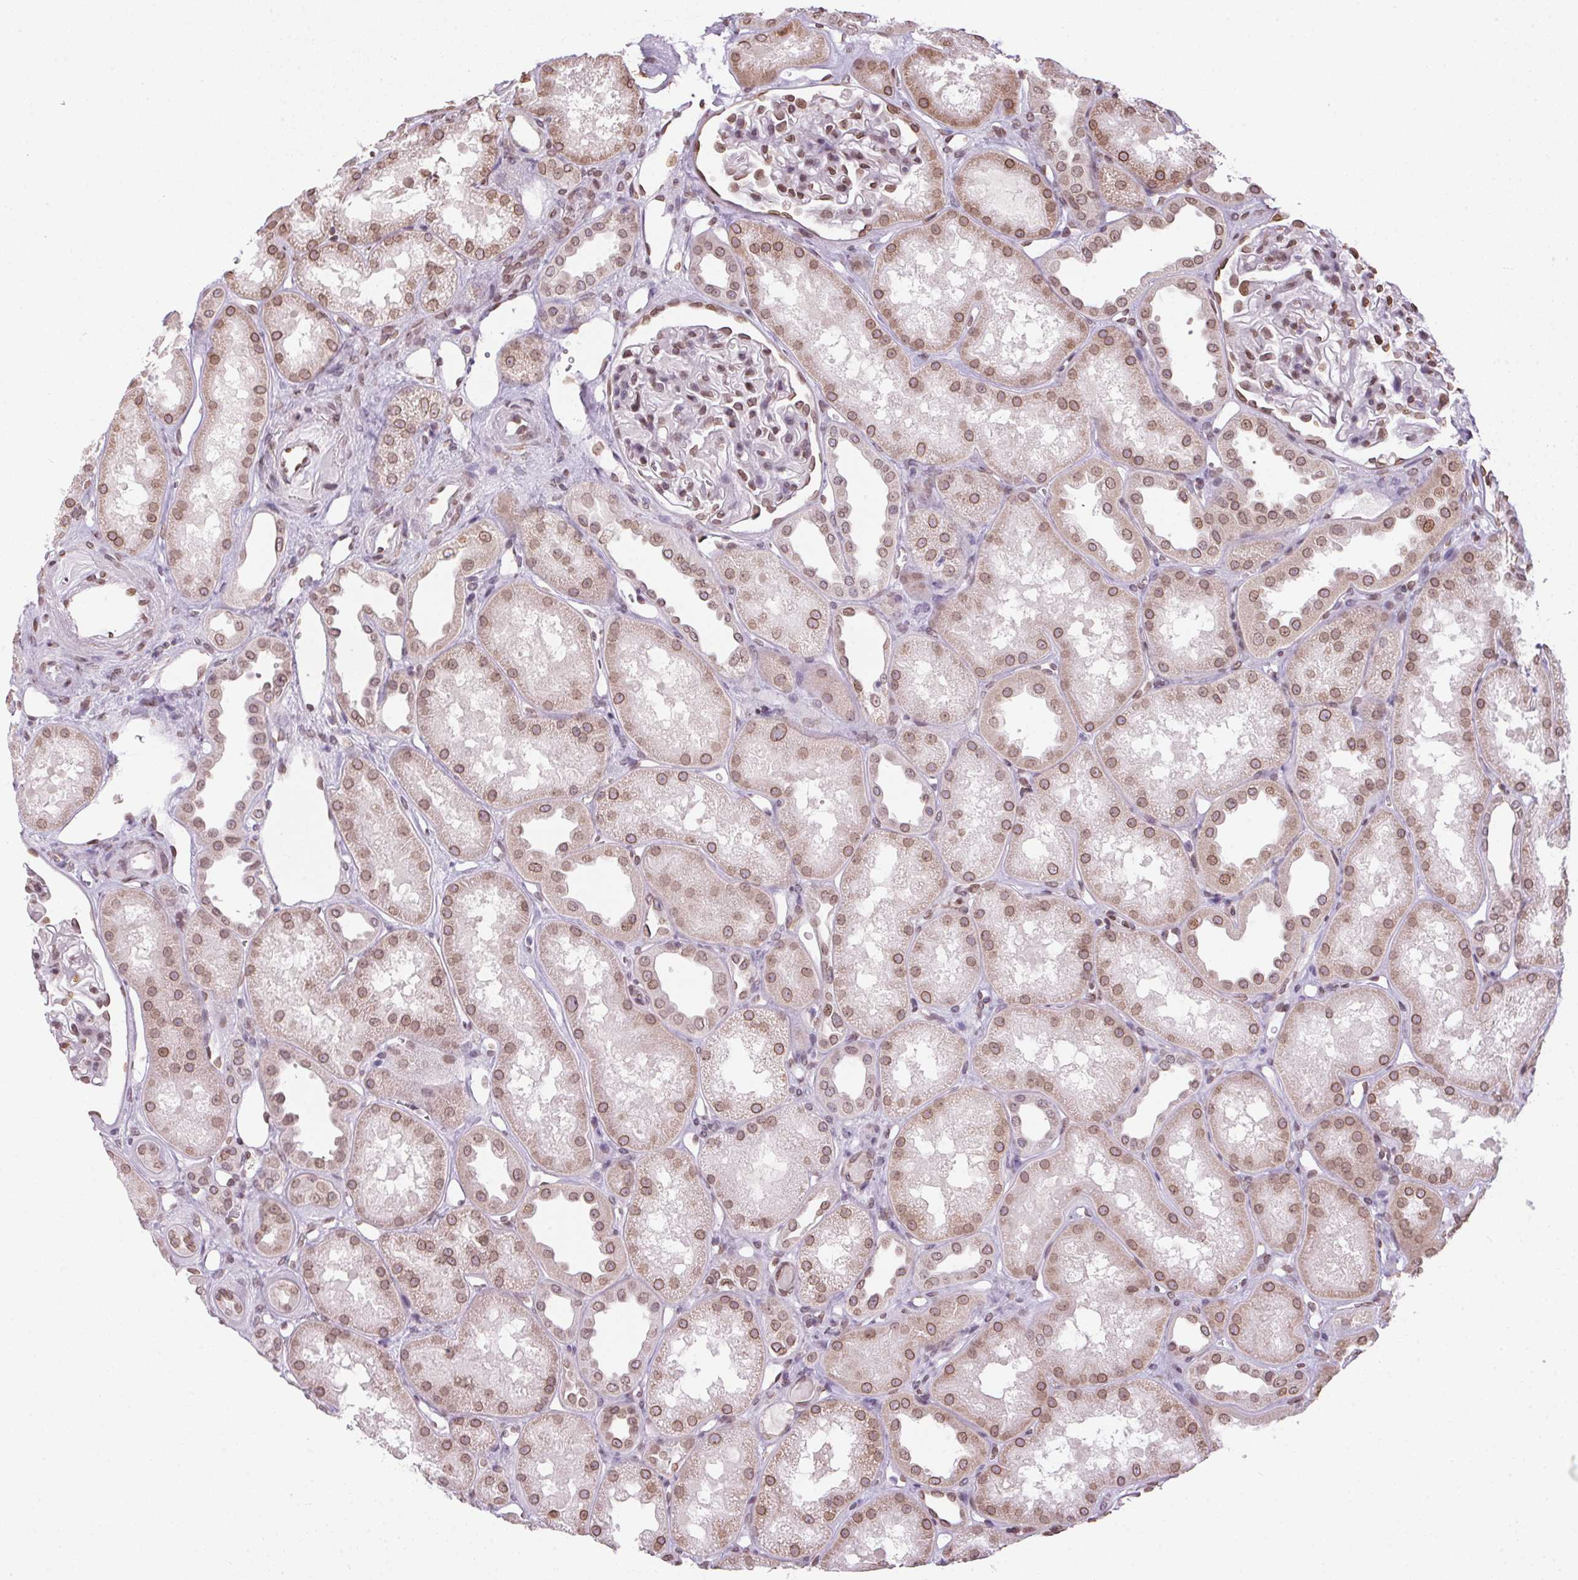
{"staining": {"intensity": "moderate", "quantity": "25%-75%", "location": "nuclear"}, "tissue": "kidney", "cell_type": "Cells in glomeruli", "image_type": "normal", "snomed": [{"axis": "morphology", "description": "Normal tissue, NOS"}, {"axis": "topography", "description": "Kidney"}], "caption": "Cells in glomeruli show medium levels of moderate nuclear expression in about 25%-75% of cells in normal human kidney.", "gene": "TMEM175", "patient": {"sex": "male", "age": 61}}